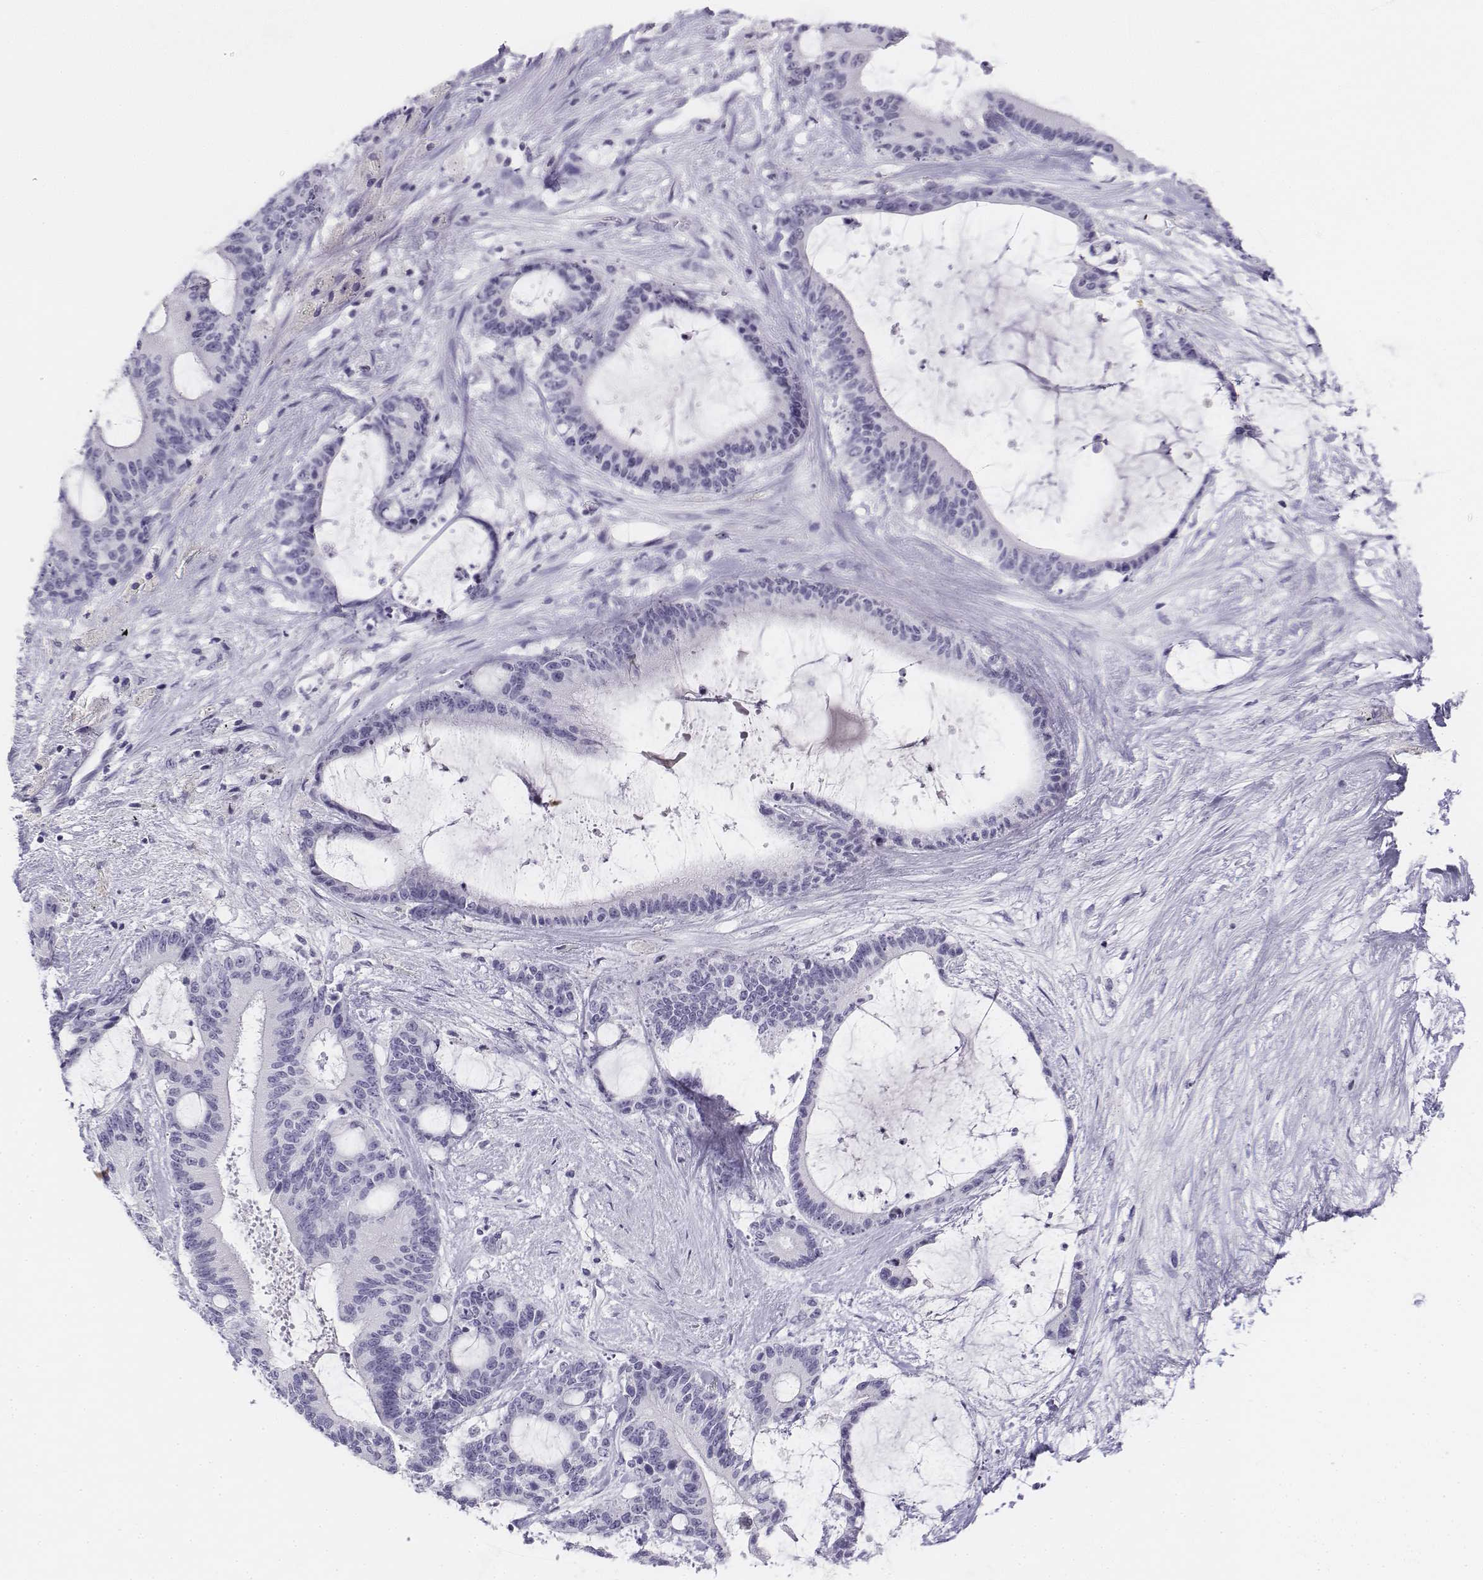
{"staining": {"intensity": "negative", "quantity": "none", "location": "none"}, "tissue": "liver cancer", "cell_type": "Tumor cells", "image_type": "cancer", "snomed": [{"axis": "morphology", "description": "Normal tissue, NOS"}, {"axis": "morphology", "description": "Cholangiocarcinoma"}, {"axis": "topography", "description": "Liver"}, {"axis": "topography", "description": "Peripheral nerve tissue"}], "caption": "Tumor cells show no significant staining in liver cholangiocarcinoma. (DAB (3,3'-diaminobenzidine) IHC visualized using brightfield microscopy, high magnification).", "gene": "UCN2", "patient": {"sex": "female", "age": 73}}